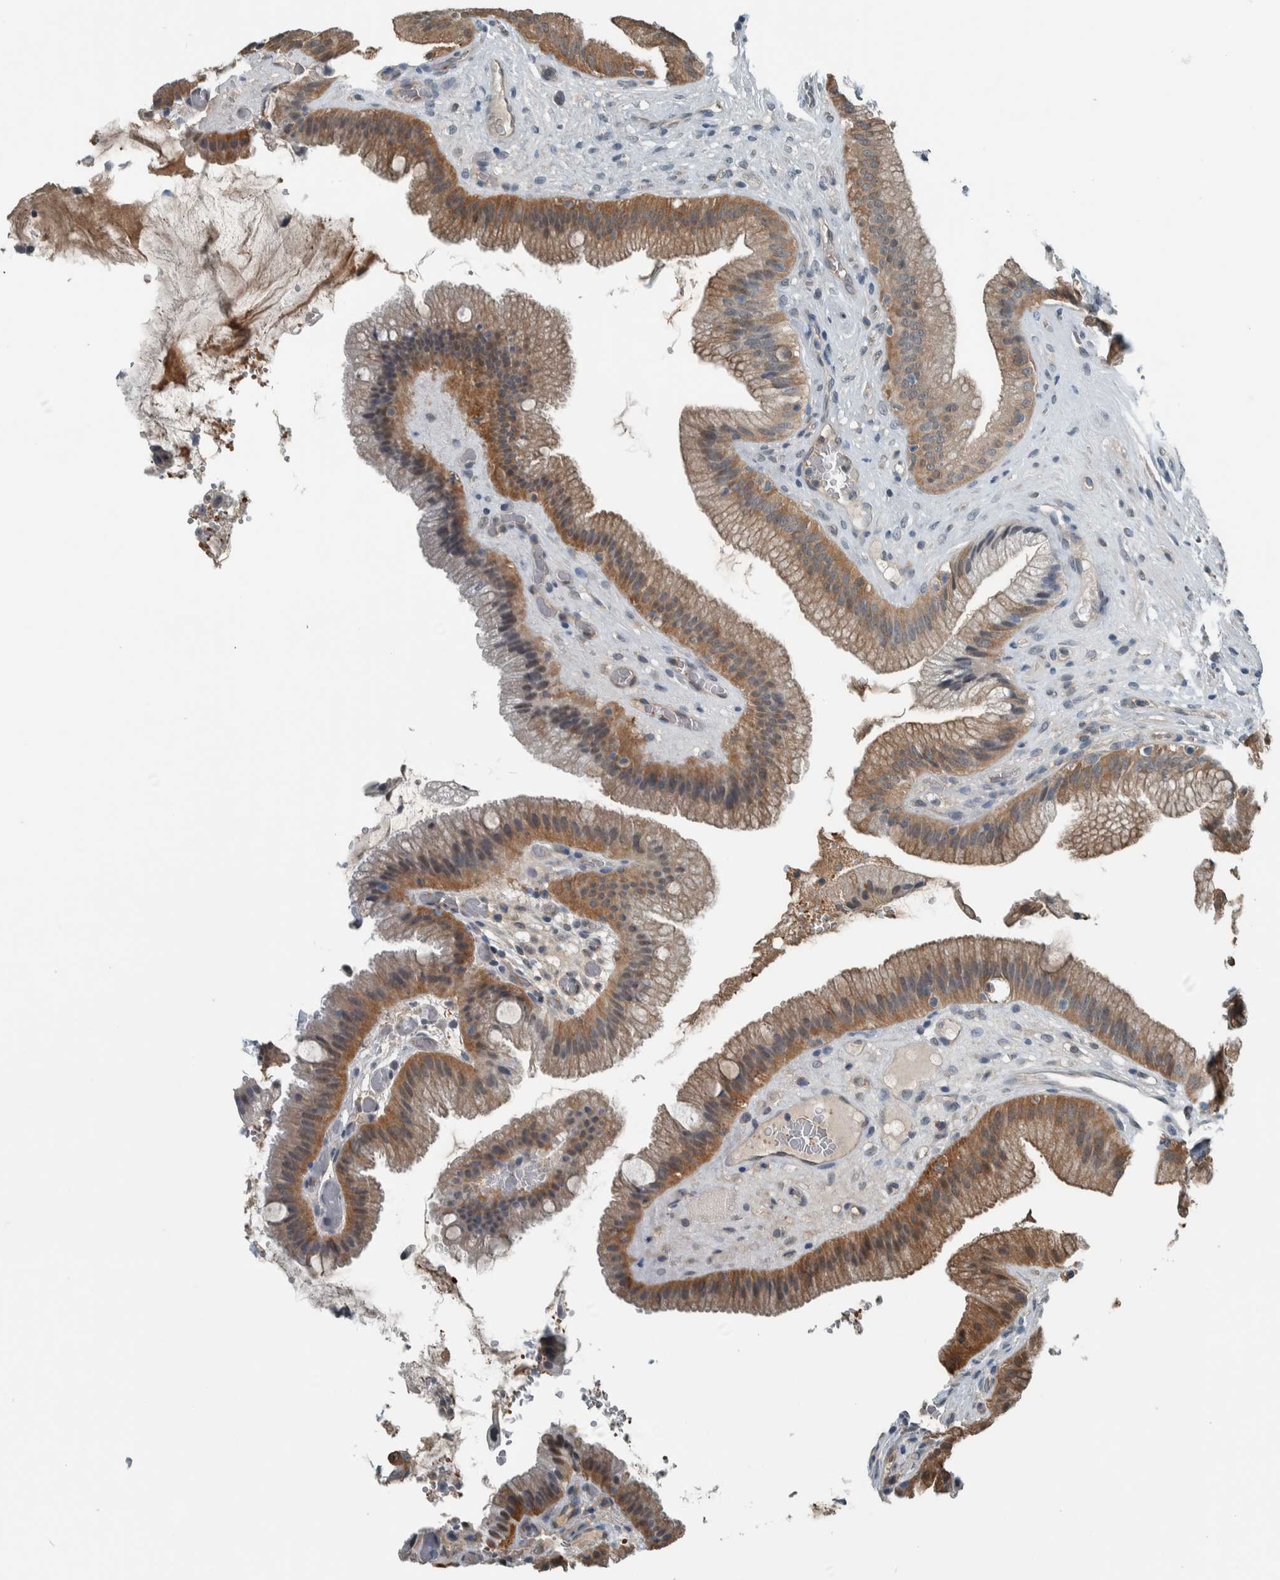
{"staining": {"intensity": "moderate", "quantity": ">75%", "location": "cytoplasmic/membranous"}, "tissue": "gallbladder", "cell_type": "Glandular cells", "image_type": "normal", "snomed": [{"axis": "morphology", "description": "Normal tissue, NOS"}, {"axis": "topography", "description": "Gallbladder"}], "caption": "A micrograph showing moderate cytoplasmic/membranous positivity in approximately >75% of glandular cells in normal gallbladder, as visualized by brown immunohistochemical staining.", "gene": "ALAD", "patient": {"sex": "male", "age": 49}}